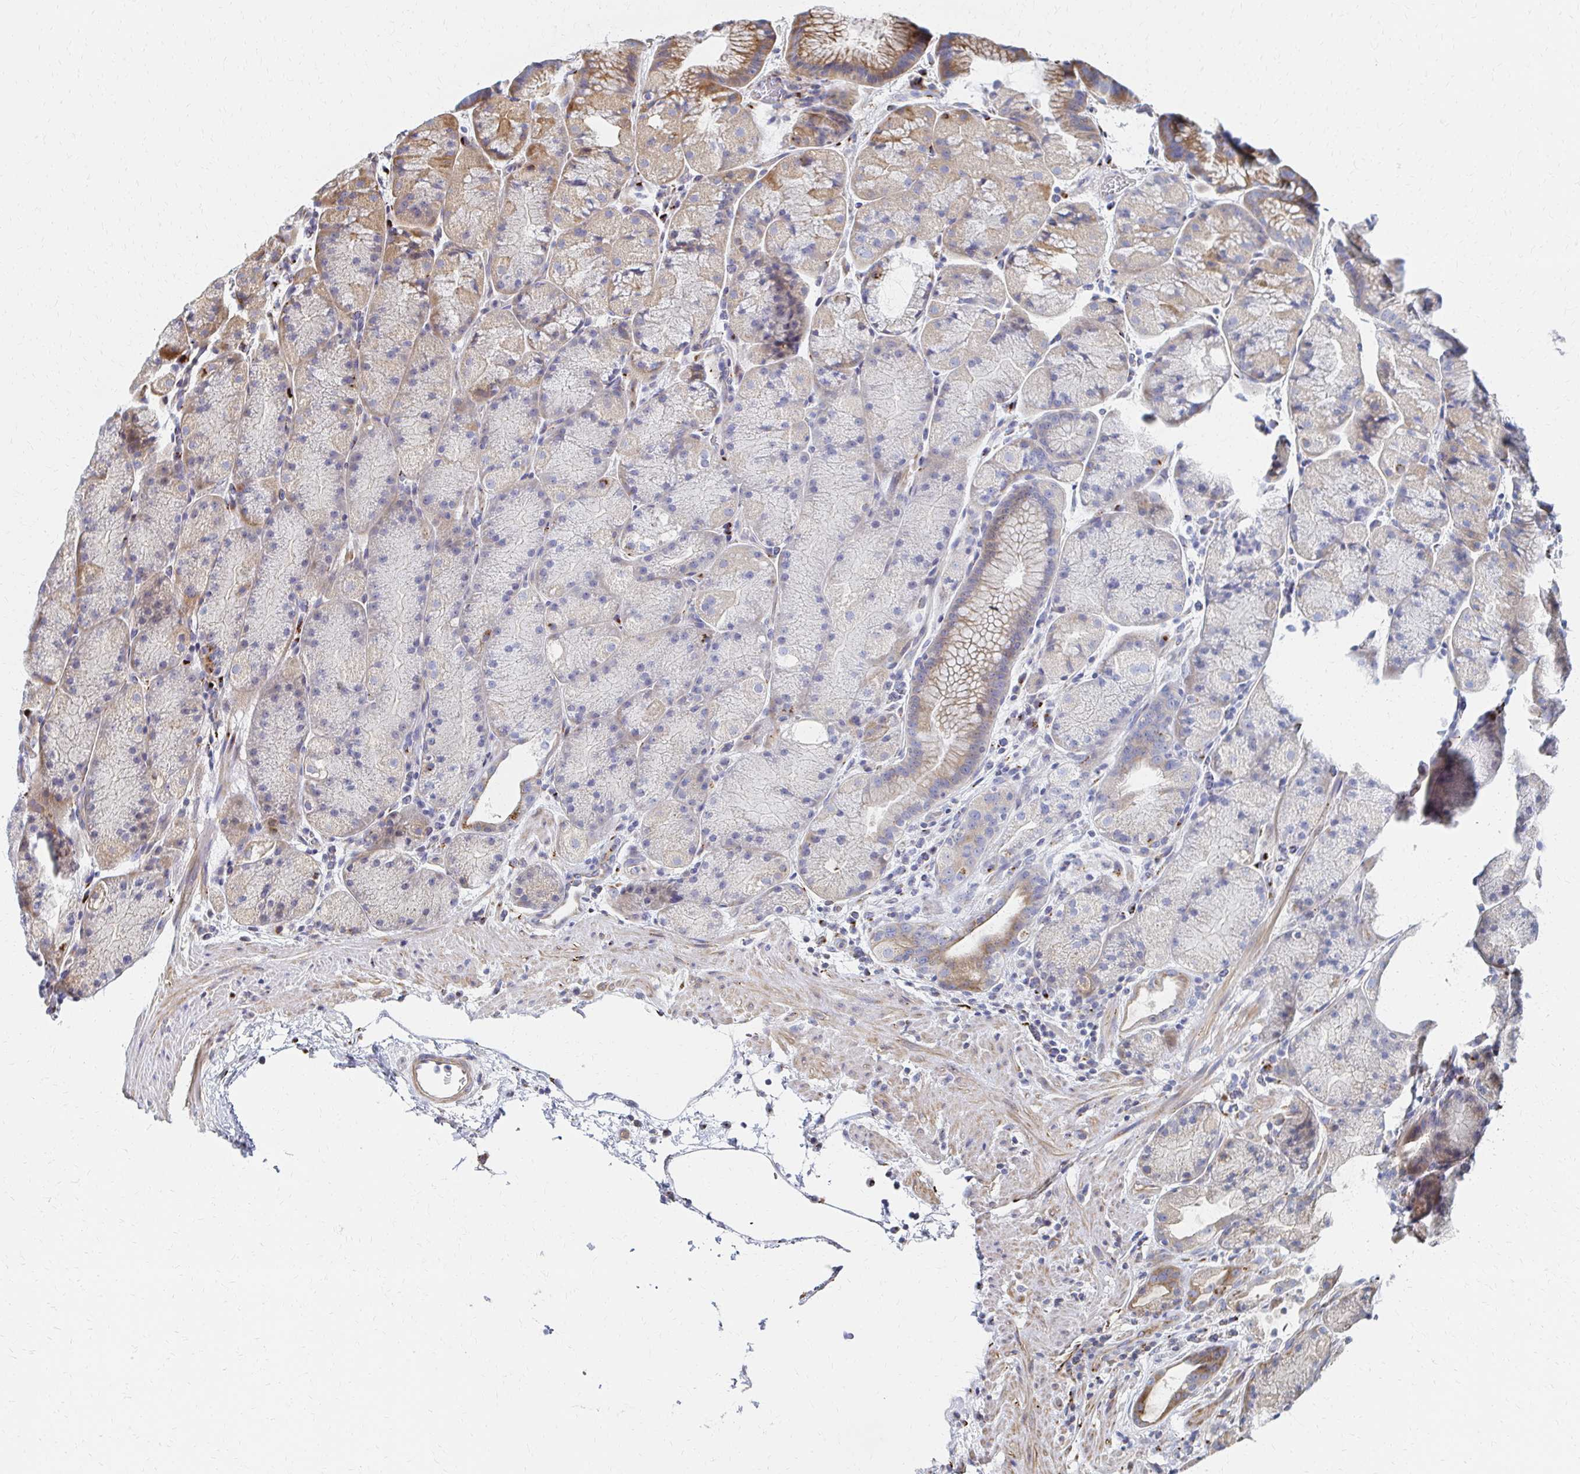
{"staining": {"intensity": "moderate", "quantity": "25%-75%", "location": "cytoplasmic/membranous"}, "tissue": "stomach", "cell_type": "Glandular cells", "image_type": "normal", "snomed": [{"axis": "morphology", "description": "Normal tissue, NOS"}, {"axis": "topography", "description": "Stomach, upper"}, {"axis": "topography", "description": "Stomach"}], "caption": "DAB immunohistochemical staining of normal human stomach shows moderate cytoplasmic/membranous protein expression in approximately 25%-75% of glandular cells. Nuclei are stained in blue.", "gene": "MAN1A1", "patient": {"sex": "male", "age": 48}}